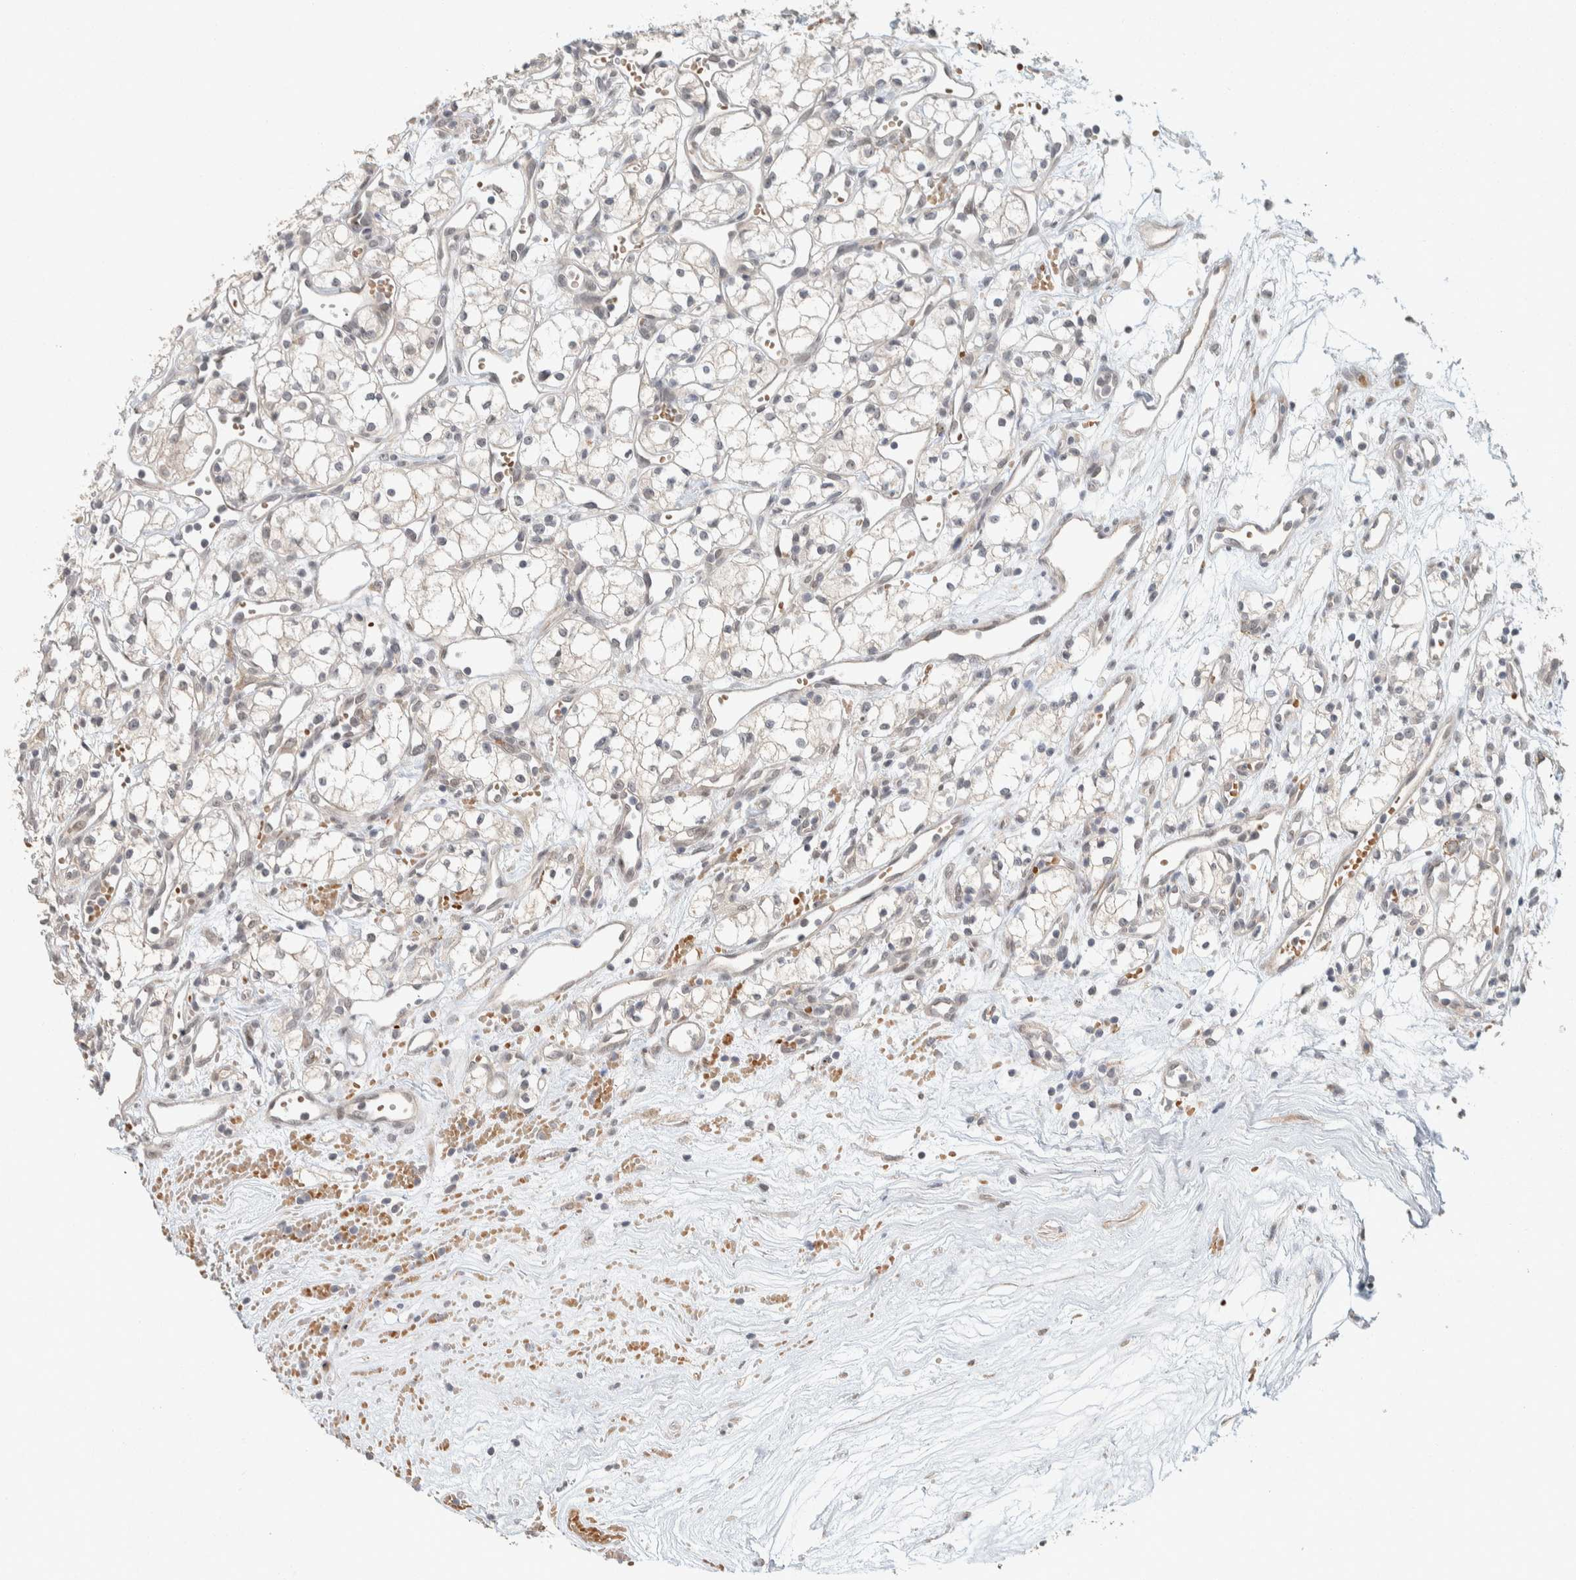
{"staining": {"intensity": "negative", "quantity": "none", "location": "none"}, "tissue": "renal cancer", "cell_type": "Tumor cells", "image_type": "cancer", "snomed": [{"axis": "morphology", "description": "Adenocarcinoma, NOS"}, {"axis": "topography", "description": "Kidney"}], "caption": "Renal cancer was stained to show a protein in brown. There is no significant staining in tumor cells. (Immunohistochemistry, brightfield microscopy, high magnification).", "gene": "ZBTB2", "patient": {"sex": "male", "age": 59}}